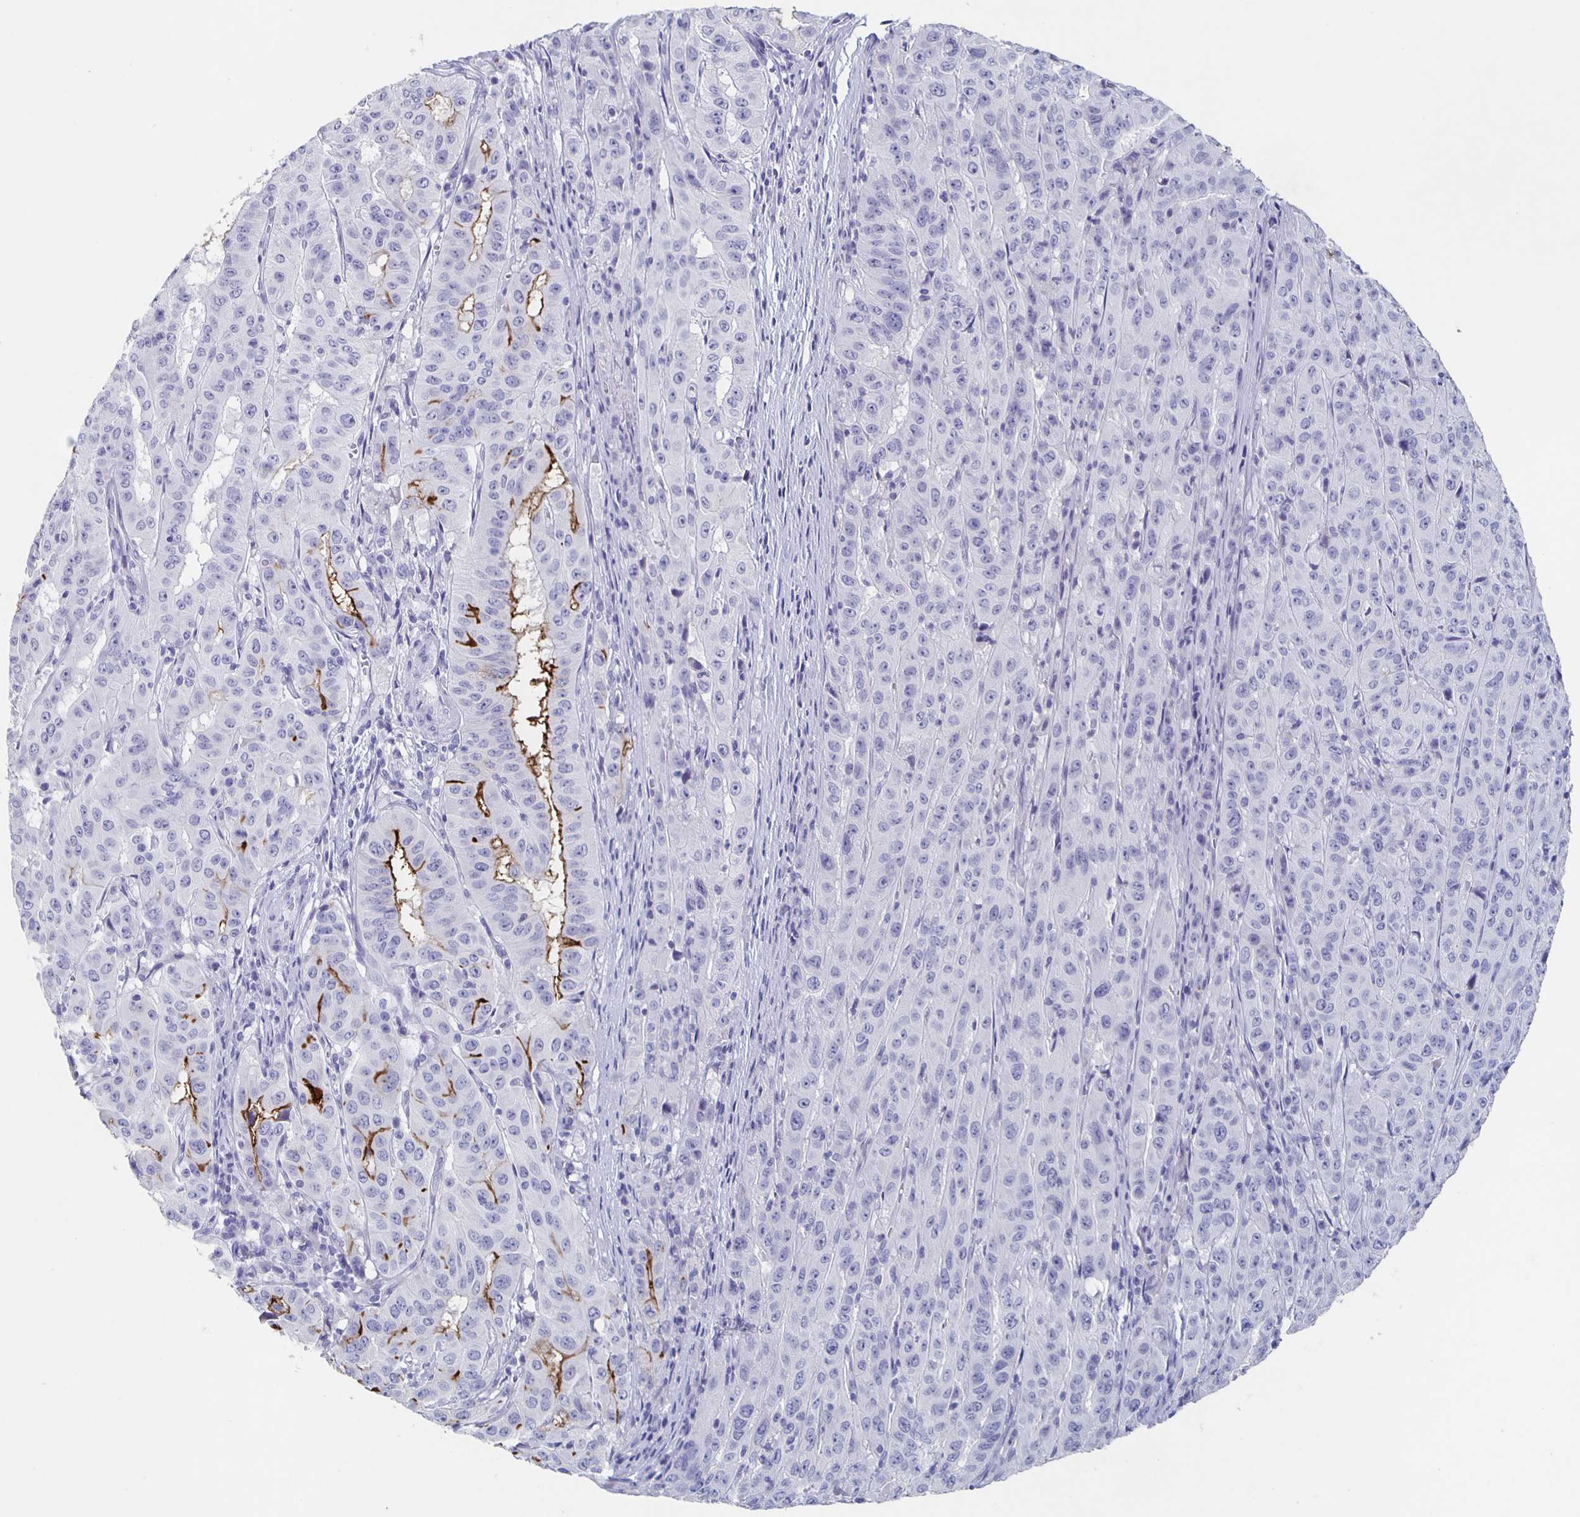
{"staining": {"intensity": "strong", "quantity": "<25%", "location": "cytoplasmic/membranous"}, "tissue": "pancreatic cancer", "cell_type": "Tumor cells", "image_type": "cancer", "snomed": [{"axis": "morphology", "description": "Adenocarcinoma, NOS"}, {"axis": "topography", "description": "Pancreas"}], "caption": "Immunohistochemistry (IHC) of pancreatic cancer (adenocarcinoma) reveals medium levels of strong cytoplasmic/membranous staining in approximately <25% of tumor cells. The staining is performed using DAB (3,3'-diaminobenzidine) brown chromogen to label protein expression. The nuclei are counter-stained blue using hematoxylin.", "gene": "SLC34A2", "patient": {"sex": "male", "age": 63}}